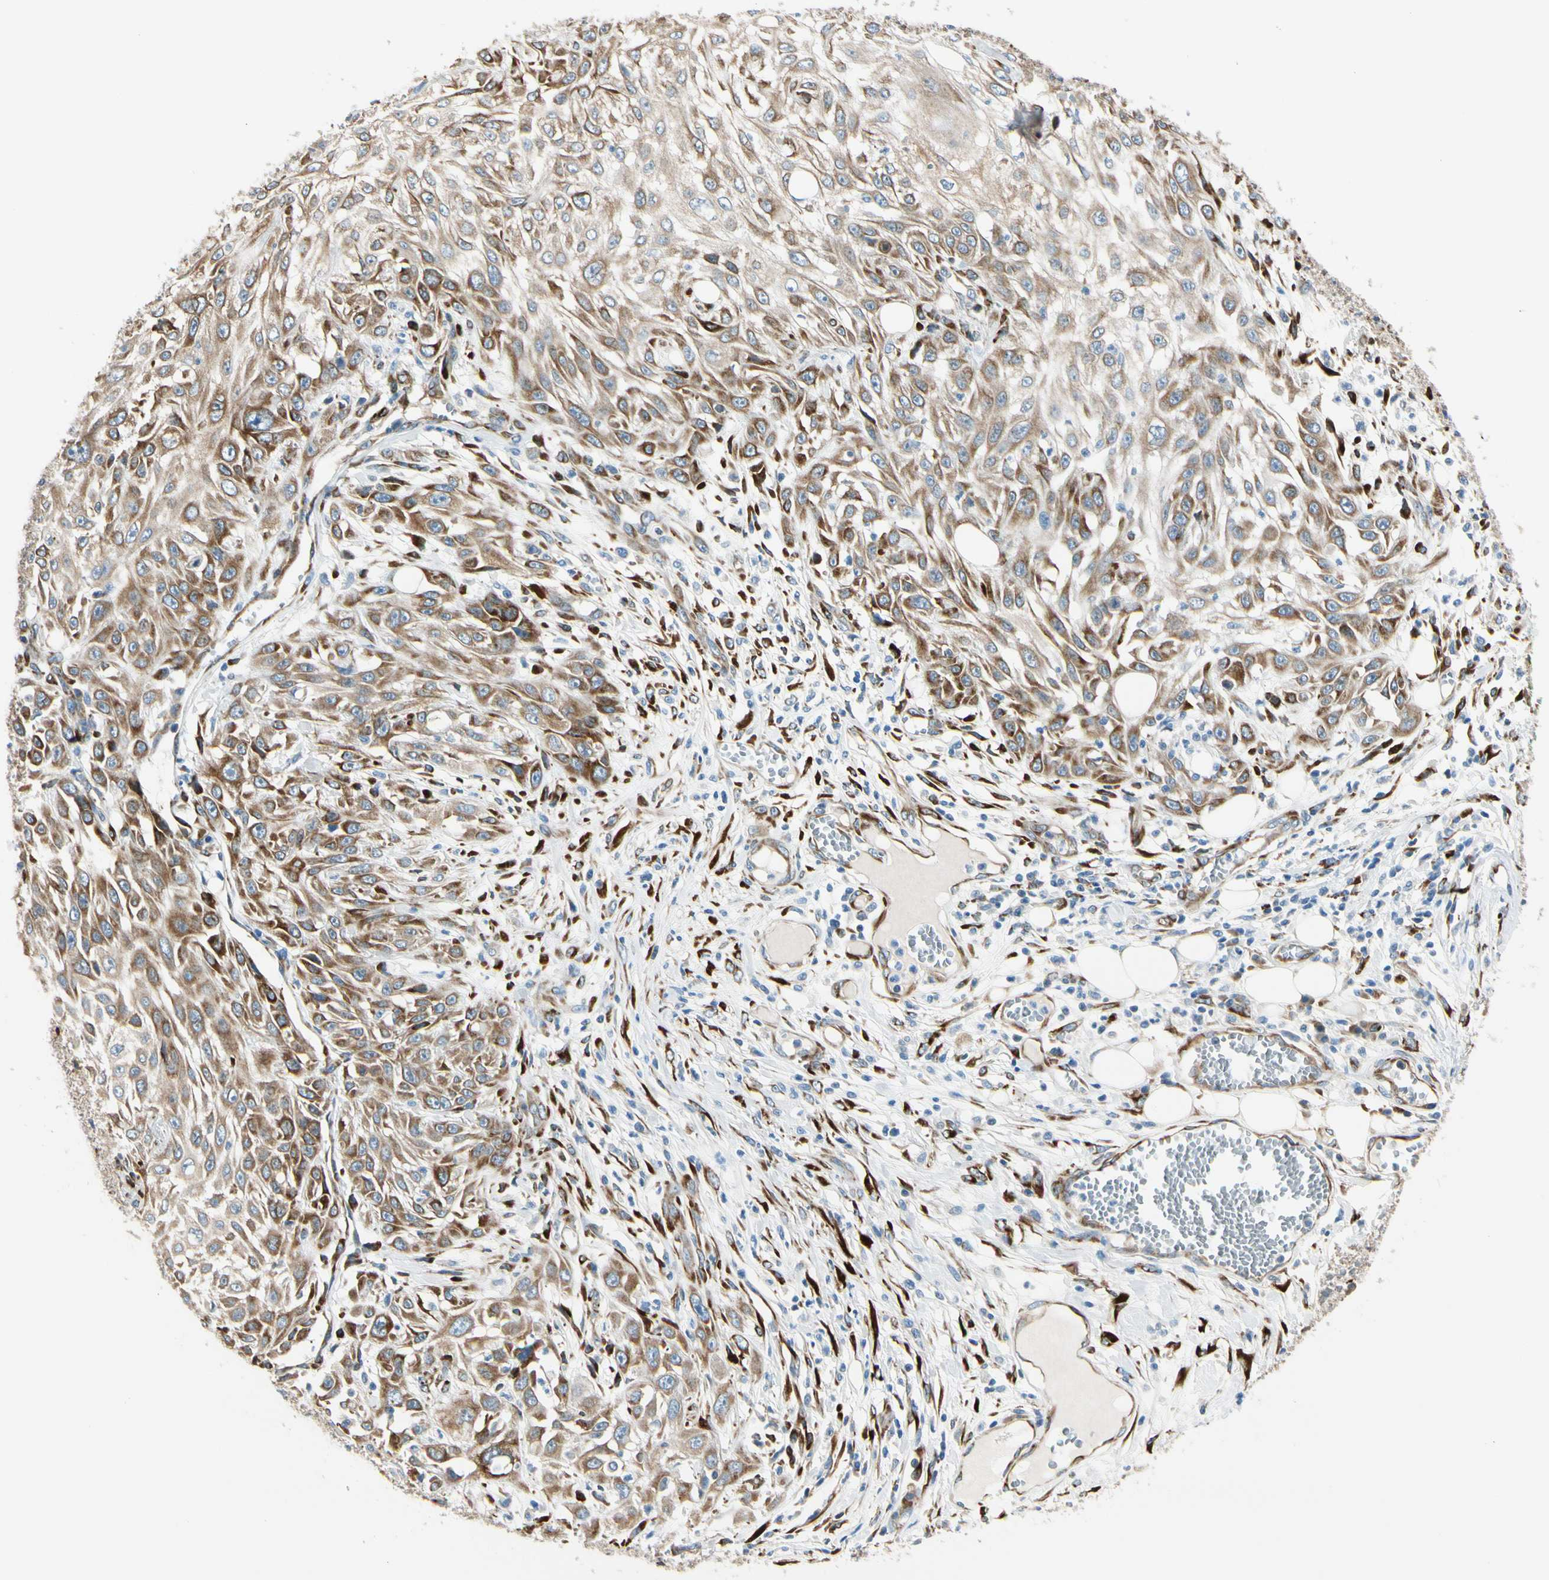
{"staining": {"intensity": "moderate", "quantity": ">75%", "location": "cytoplasmic/membranous"}, "tissue": "skin cancer", "cell_type": "Tumor cells", "image_type": "cancer", "snomed": [{"axis": "morphology", "description": "Squamous cell carcinoma, NOS"}, {"axis": "topography", "description": "Skin"}], "caption": "Brown immunohistochemical staining in skin squamous cell carcinoma exhibits moderate cytoplasmic/membranous staining in about >75% of tumor cells. (Stains: DAB (3,3'-diaminobenzidine) in brown, nuclei in blue, Microscopy: brightfield microscopy at high magnification).", "gene": "FKBP7", "patient": {"sex": "male", "age": 75}}